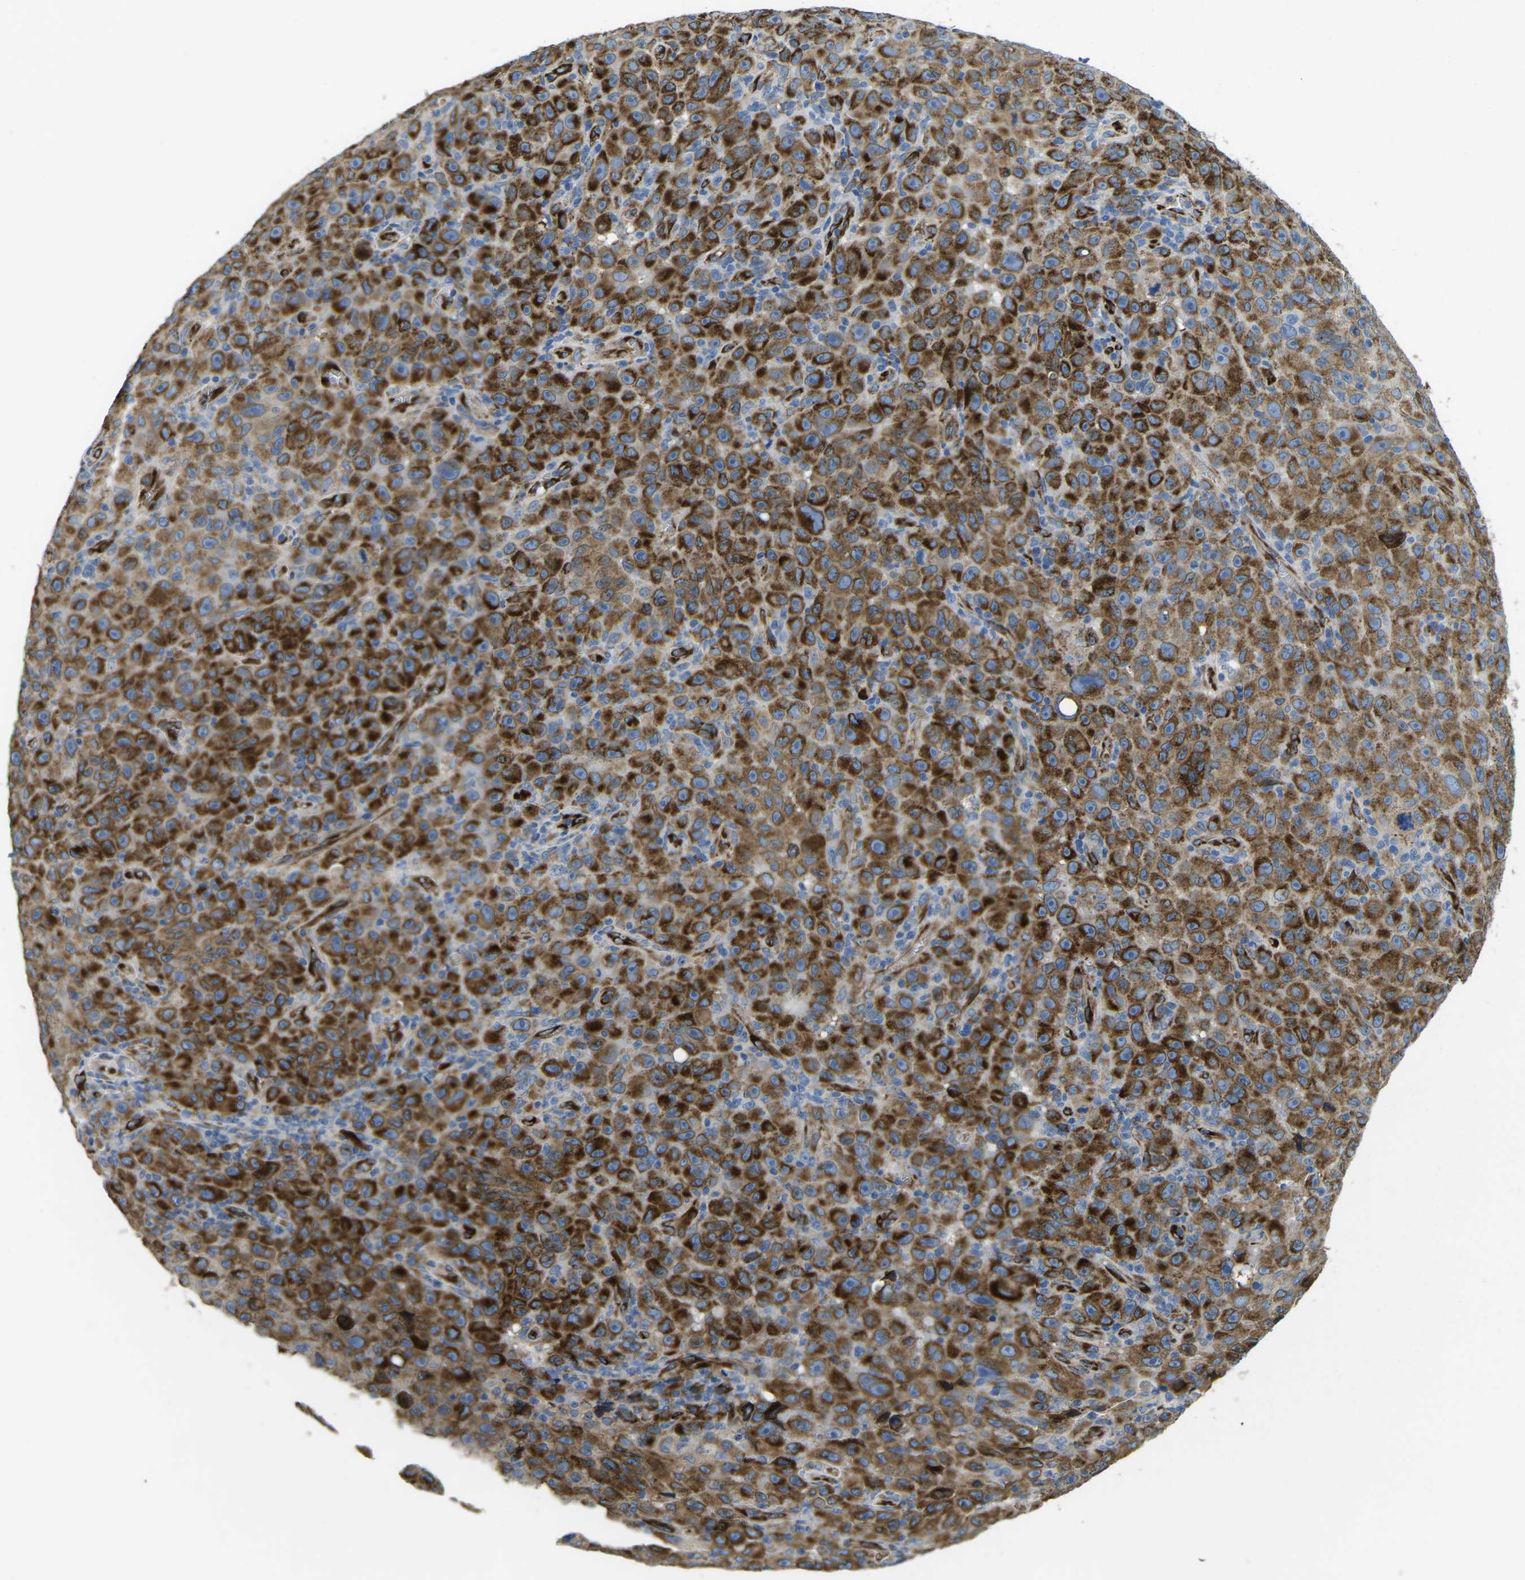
{"staining": {"intensity": "strong", "quantity": ">75%", "location": "cytoplasmic/membranous"}, "tissue": "melanoma", "cell_type": "Tumor cells", "image_type": "cancer", "snomed": [{"axis": "morphology", "description": "Malignant melanoma, NOS"}, {"axis": "topography", "description": "Skin"}], "caption": "A high amount of strong cytoplasmic/membranous expression is seen in about >75% of tumor cells in malignant melanoma tissue.", "gene": "PDZD8", "patient": {"sex": "female", "age": 82}}